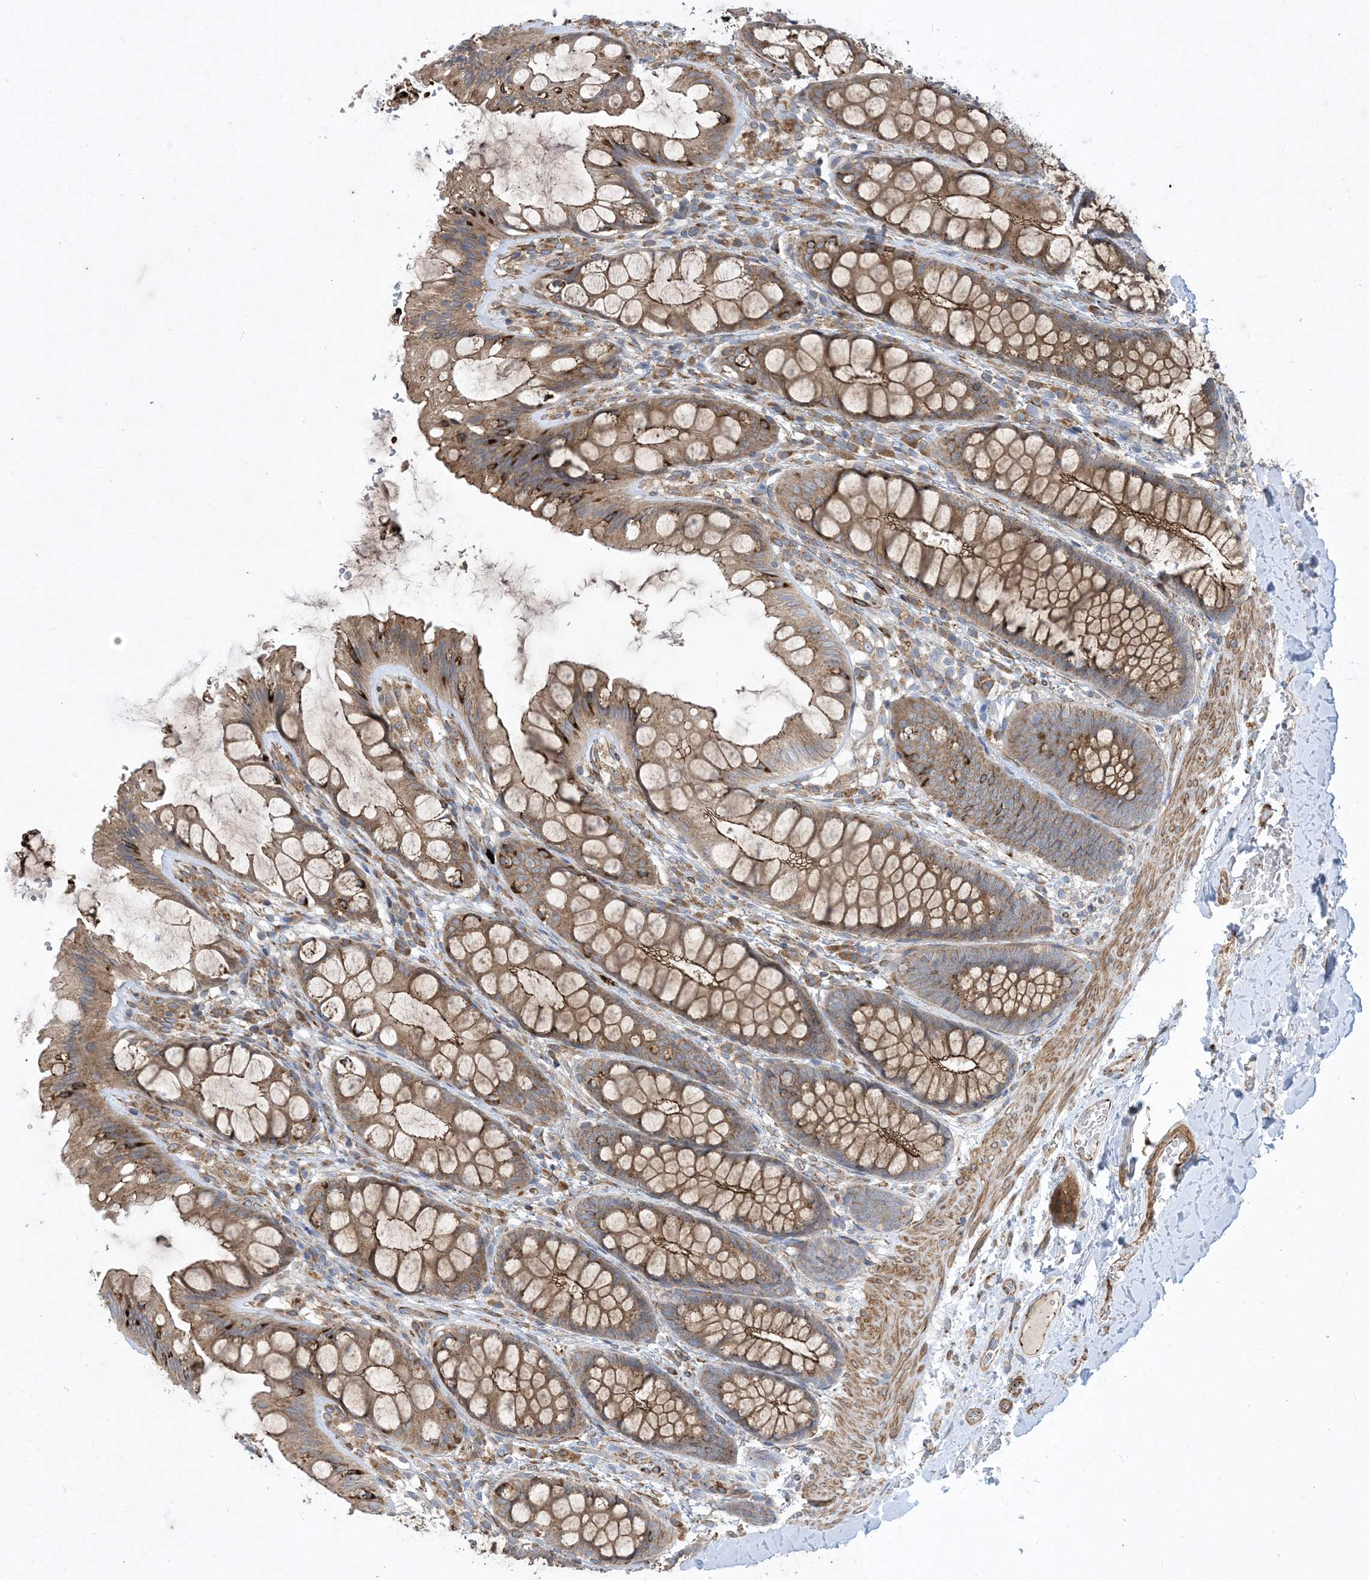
{"staining": {"intensity": "moderate", "quantity": ">75%", "location": "cytoplasmic/membranous"}, "tissue": "colon", "cell_type": "Endothelial cells", "image_type": "normal", "snomed": [{"axis": "morphology", "description": "Normal tissue, NOS"}, {"axis": "topography", "description": "Colon"}], "caption": "This is an image of IHC staining of normal colon, which shows moderate staining in the cytoplasmic/membranous of endothelial cells.", "gene": "OTOP1", "patient": {"sex": "male", "age": 47}}